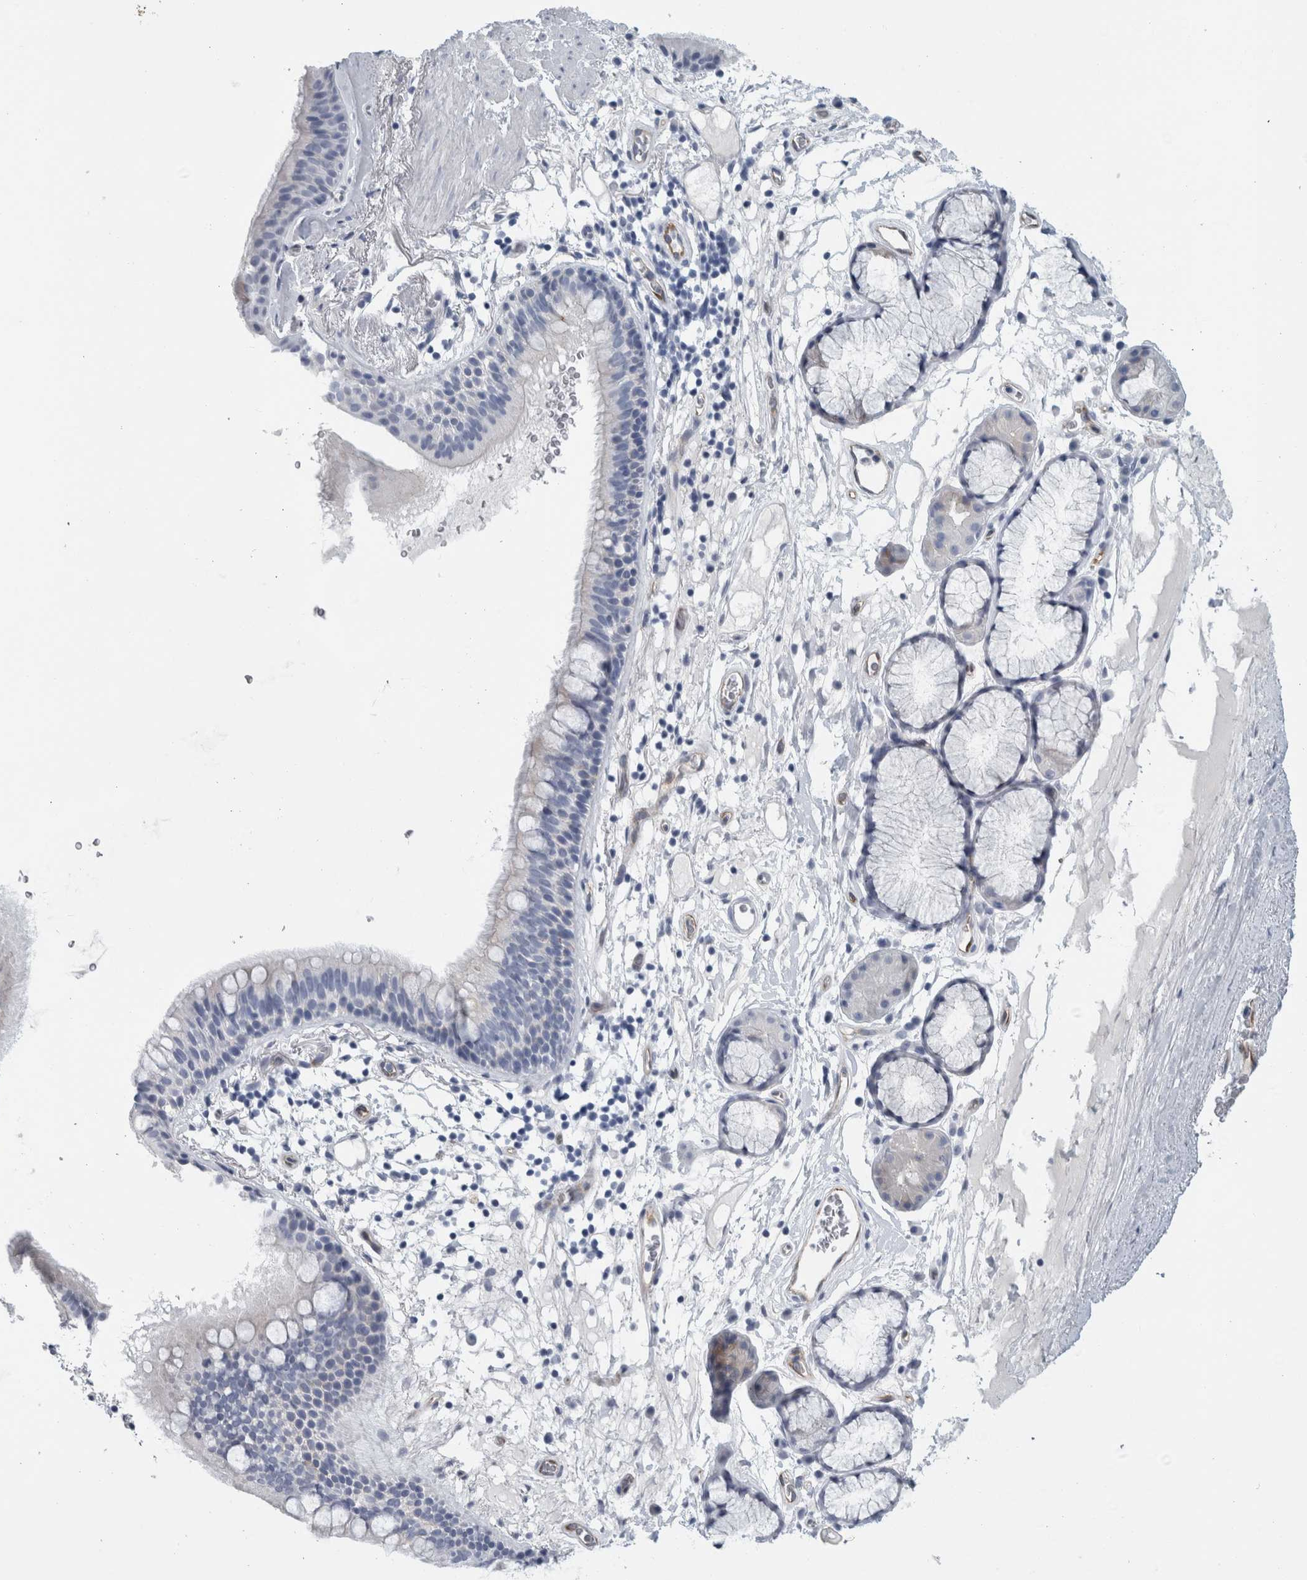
{"staining": {"intensity": "negative", "quantity": "none", "location": "none"}, "tissue": "bronchus", "cell_type": "Respiratory epithelial cells", "image_type": "normal", "snomed": [{"axis": "morphology", "description": "Normal tissue, NOS"}, {"axis": "topography", "description": "Cartilage tissue"}], "caption": "The IHC micrograph has no significant staining in respiratory epithelial cells of bronchus. The staining is performed using DAB (3,3'-diaminobenzidine) brown chromogen with nuclei counter-stained in using hematoxylin.", "gene": "B3GNT3", "patient": {"sex": "female", "age": 63}}